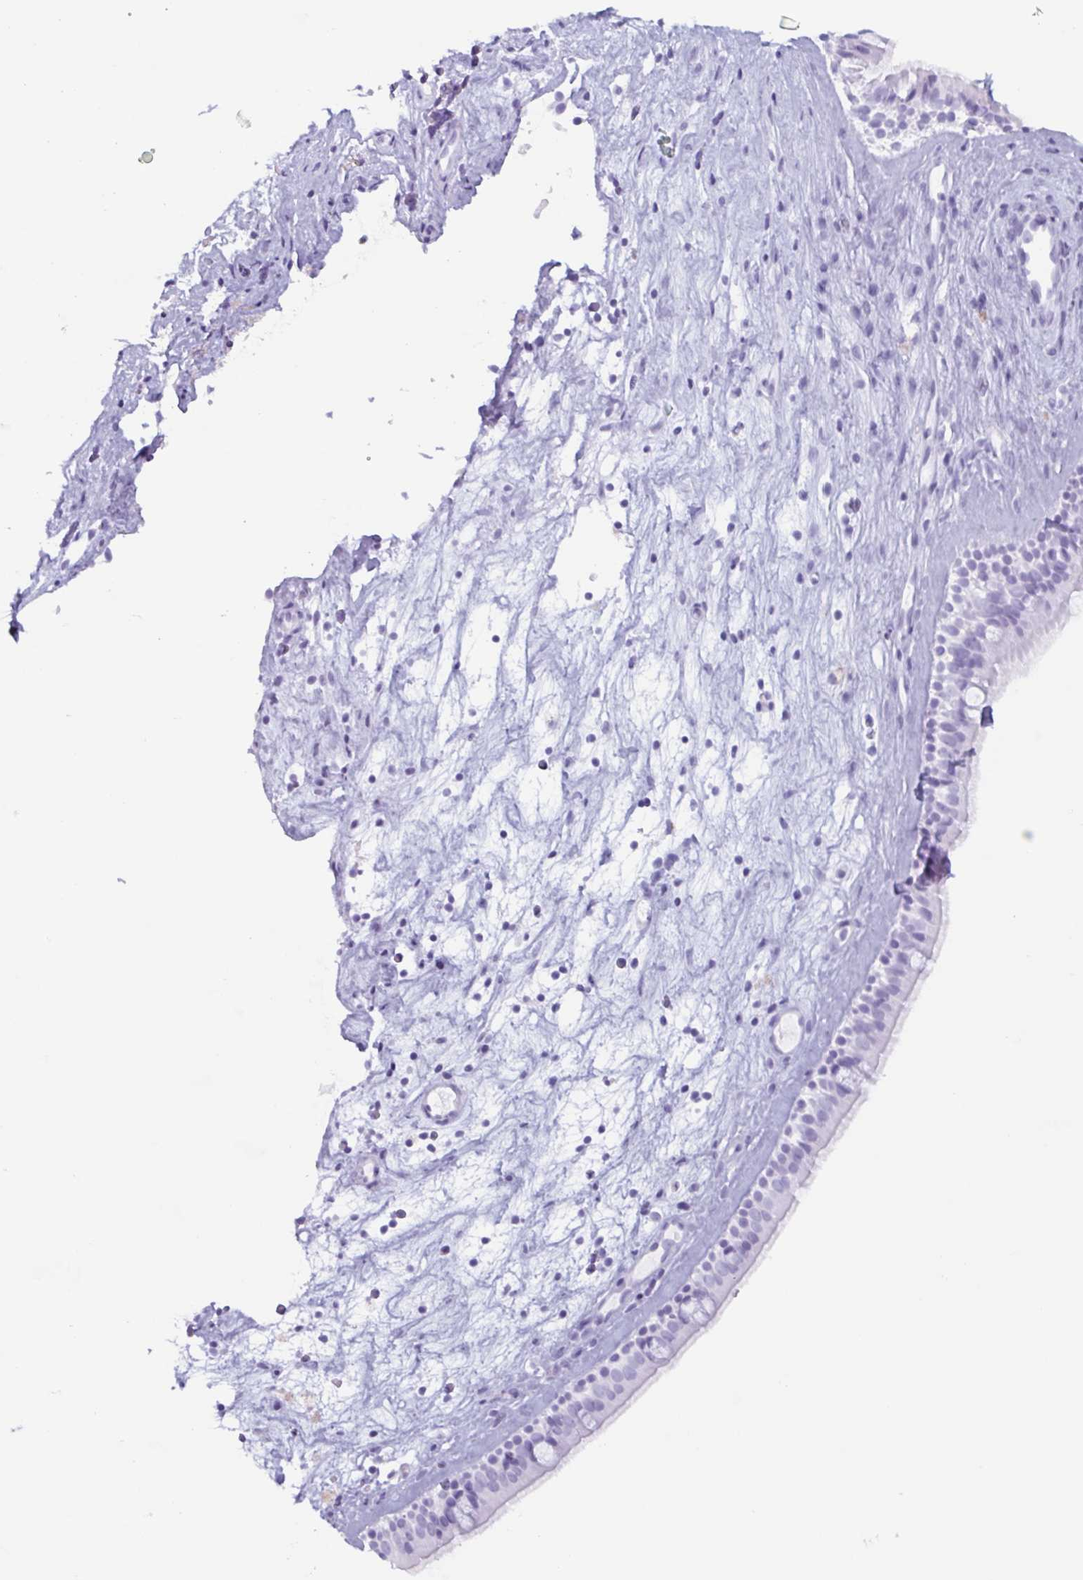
{"staining": {"intensity": "negative", "quantity": "none", "location": "none"}, "tissue": "nasopharynx", "cell_type": "Respiratory epithelial cells", "image_type": "normal", "snomed": [{"axis": "morphology", "description": "Normal tissue, NOS"}, {"axis": "topography", "description": "Nasopharynx"}], "caption": "Image shows no significant protein positivity in respiratory epithelial cells of normal nasopharynx.", "gene": "BPI", "patient": {"sex": "male", "age": 68}}